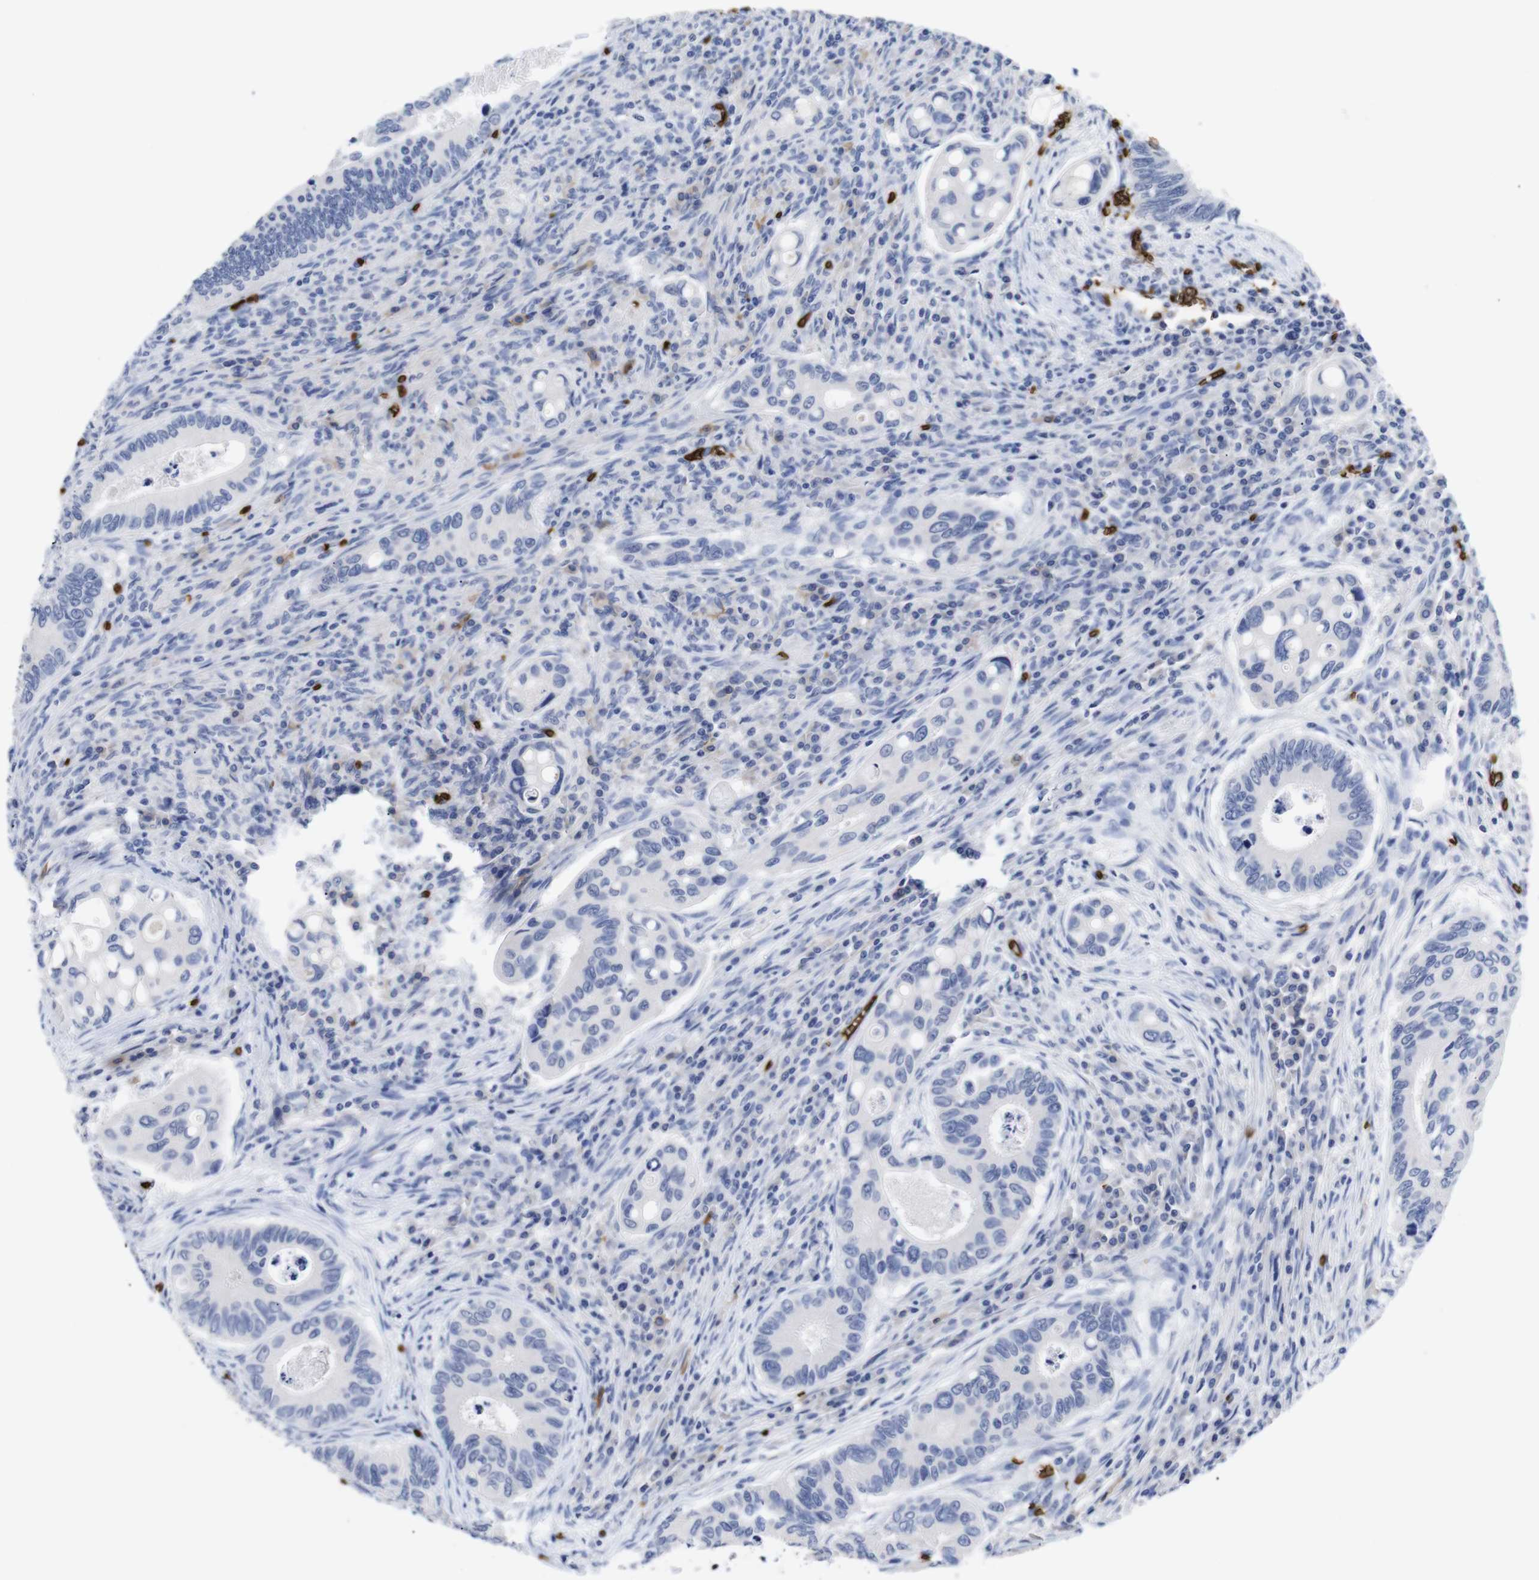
{"staining": {"intensity": "negative", "quantity": "none", "location": "none"}, "tissue": "colorectal cancer", "cell_type": "Tumor cells", "image_type": "cancer", "snomed": [{"axis": "morphology", "description": "Inflammation, NOS"}, {"axis": "morphology", "description": "Adenocarcinoma, NOS"}, {"axis": "topography", "description": "Colon"}], "caption": "This is an immunohistochemistry photomicrograph of human colorectal cancer (adenocarcinoma). There is no staining in tumor cells.", "gene": "S1PR2", "patient": {"sex": "male", "age": 72}}